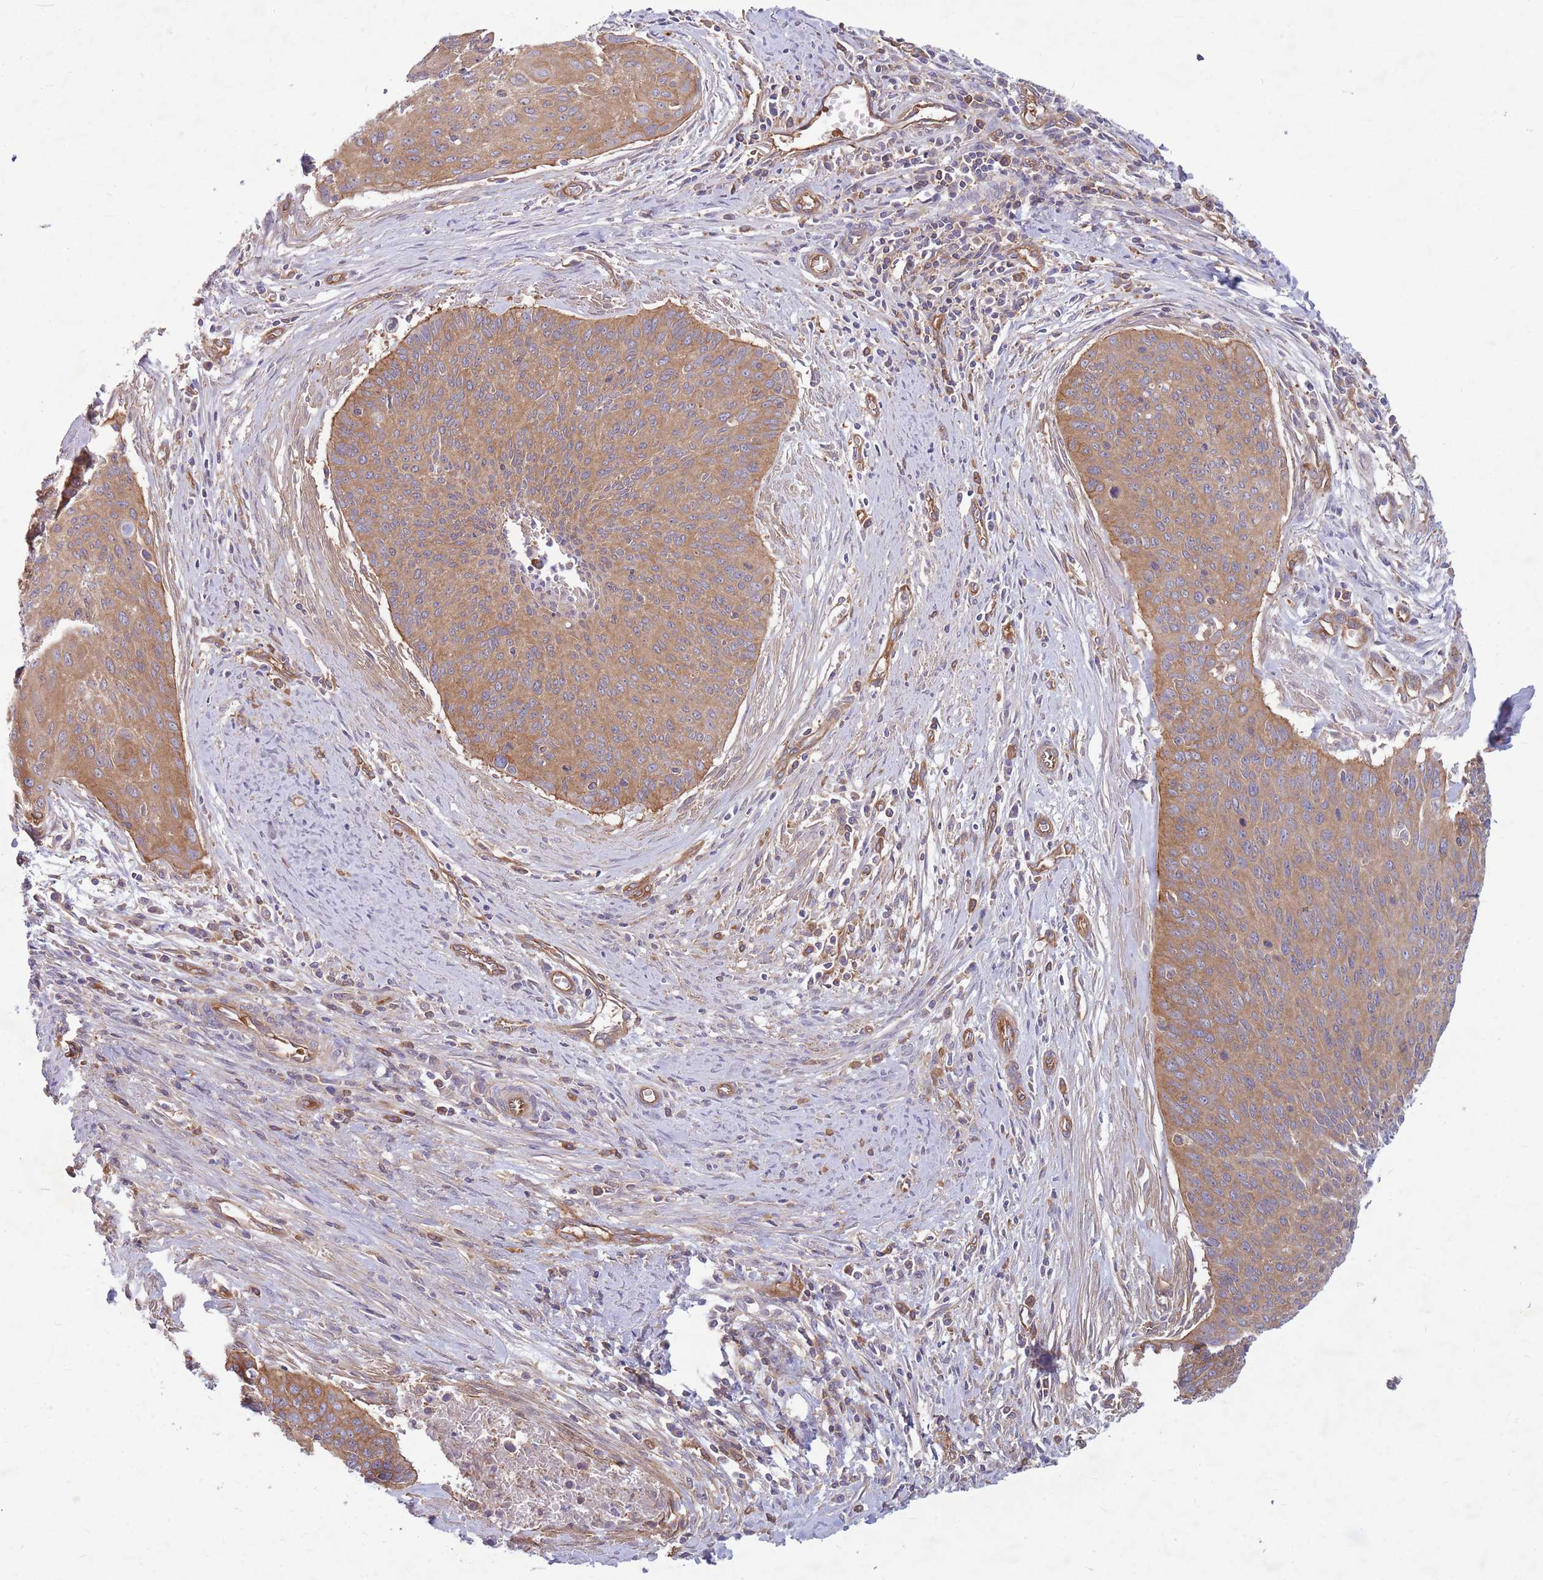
{"staining": {"intensity": "moderate", "quantity": ">75%", "location": "cytoplasmic/membranous"}, "tissue": "cervical cancer", "cell_type": "Tumor cells", "image_type": "cancer", "snomed": [{"axis": "morphology", "description": "Squamous cell carcinoma, NOS"}, {"axis": "topography", "description": "Cervix"}], "caption": "Immunohistochemistry histopathology image of neoplastic tissue: human cervical squamous cell carcinoma stained using immunohistochemistry shows medium levels of moderate protein expression localized specifically in the cytoplasmic/membranous of tumor cells, appearing as a cytoplasmic/membranous brown color.", "gene": "GGA1", "patient": {"sex": "female", "age": 55}}